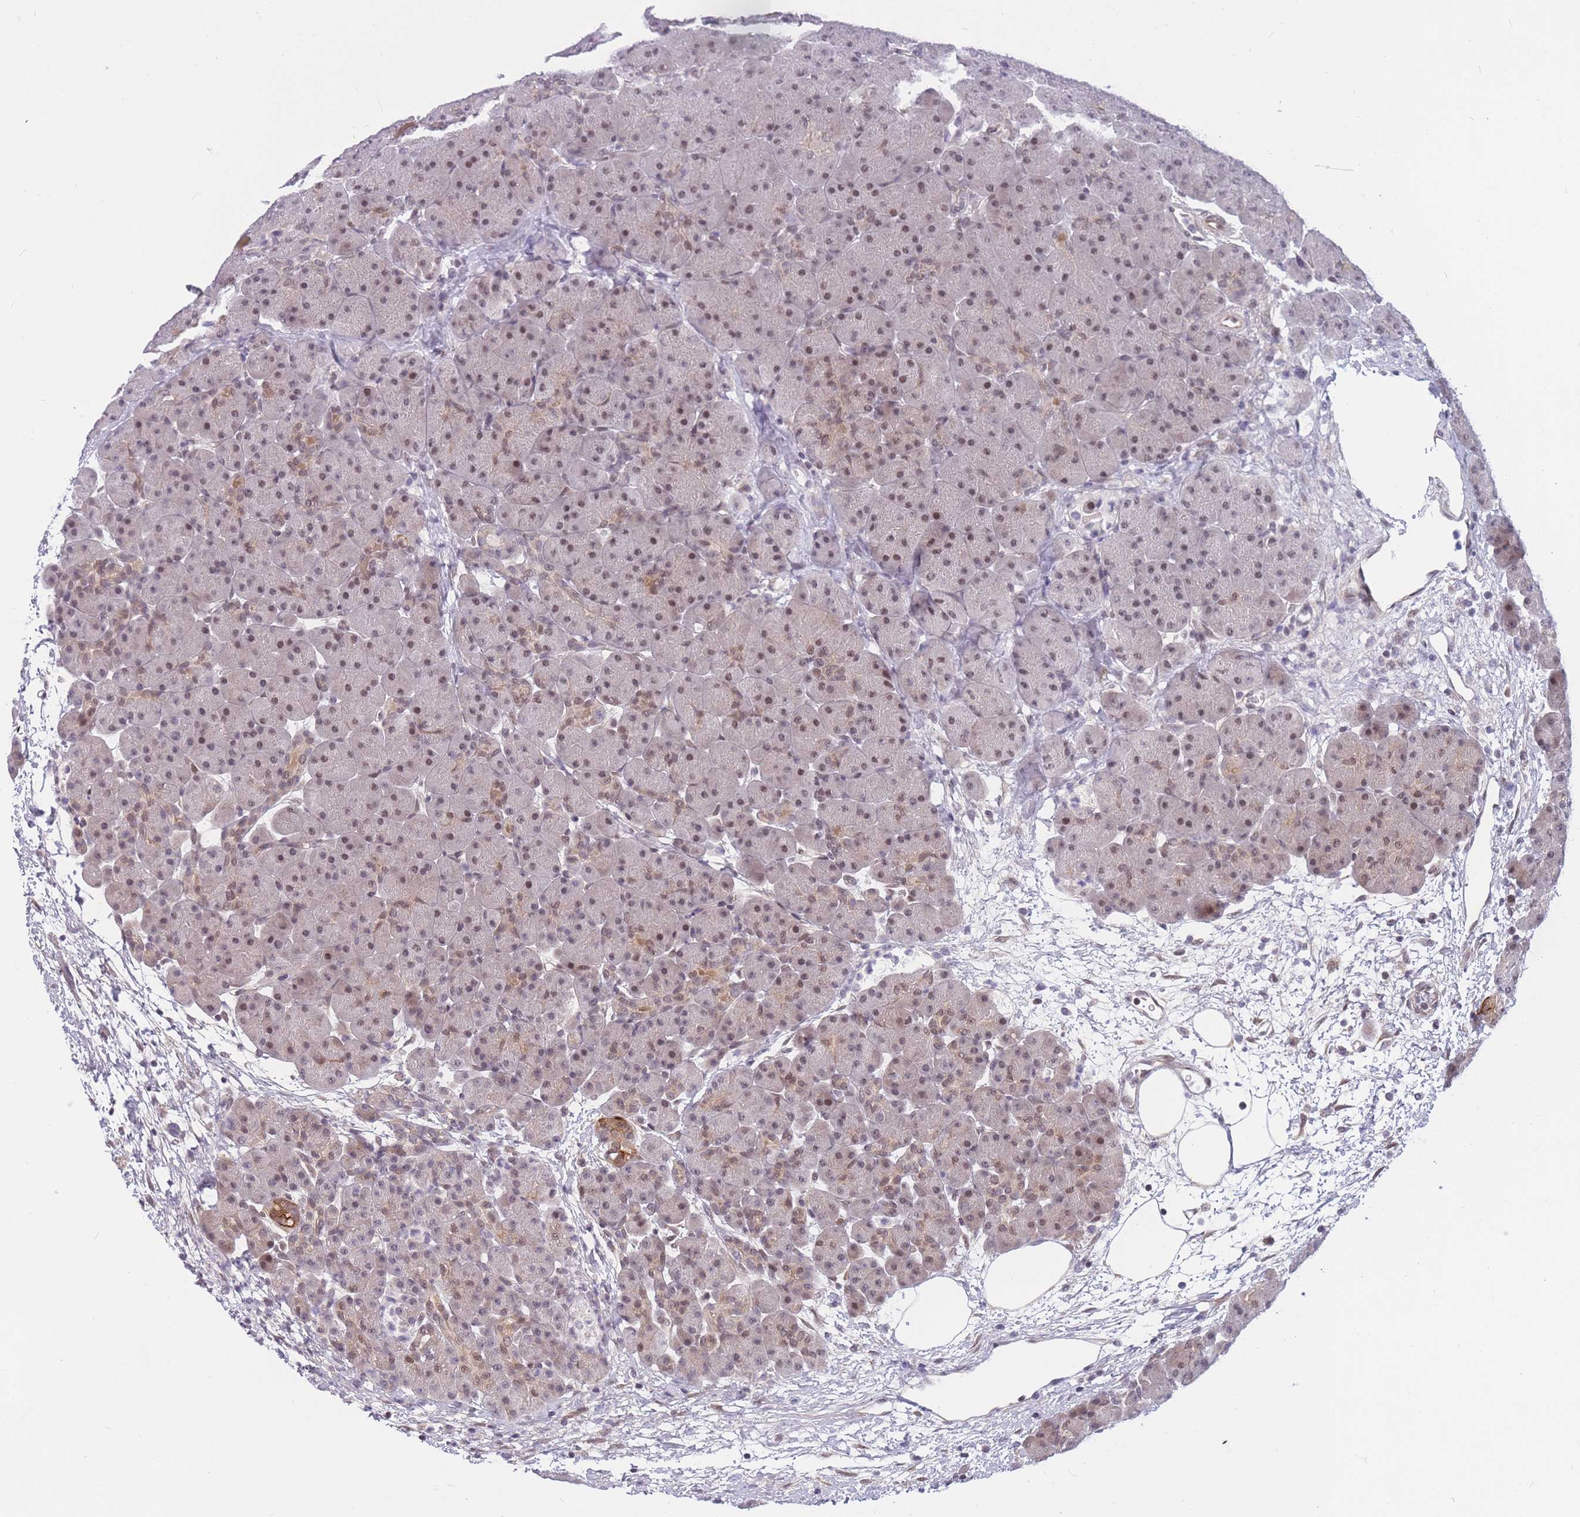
{"staining": {"intensity": "moderate", "quantity": "<25%", "location": "cytoplasmic/membranous,nuclear"}, "tissue": "pancreas", "cell_type": "Exocrine glandular cells", "image_type": "normal", "snomed": [{"axis": "morphology", "description": "Normal tissue, NOS"}, {"axis": "topography", "description": "Pancreas"}], "caption": "This image reveals IHC staining of unremarkable human pancreas, with low moderate cytoplasmic/membranous,nuclear positivity in about <25% of exocrine glandular cells.", "gene": "BCL9L", "patient": {"sex": "male", "age": 66}}